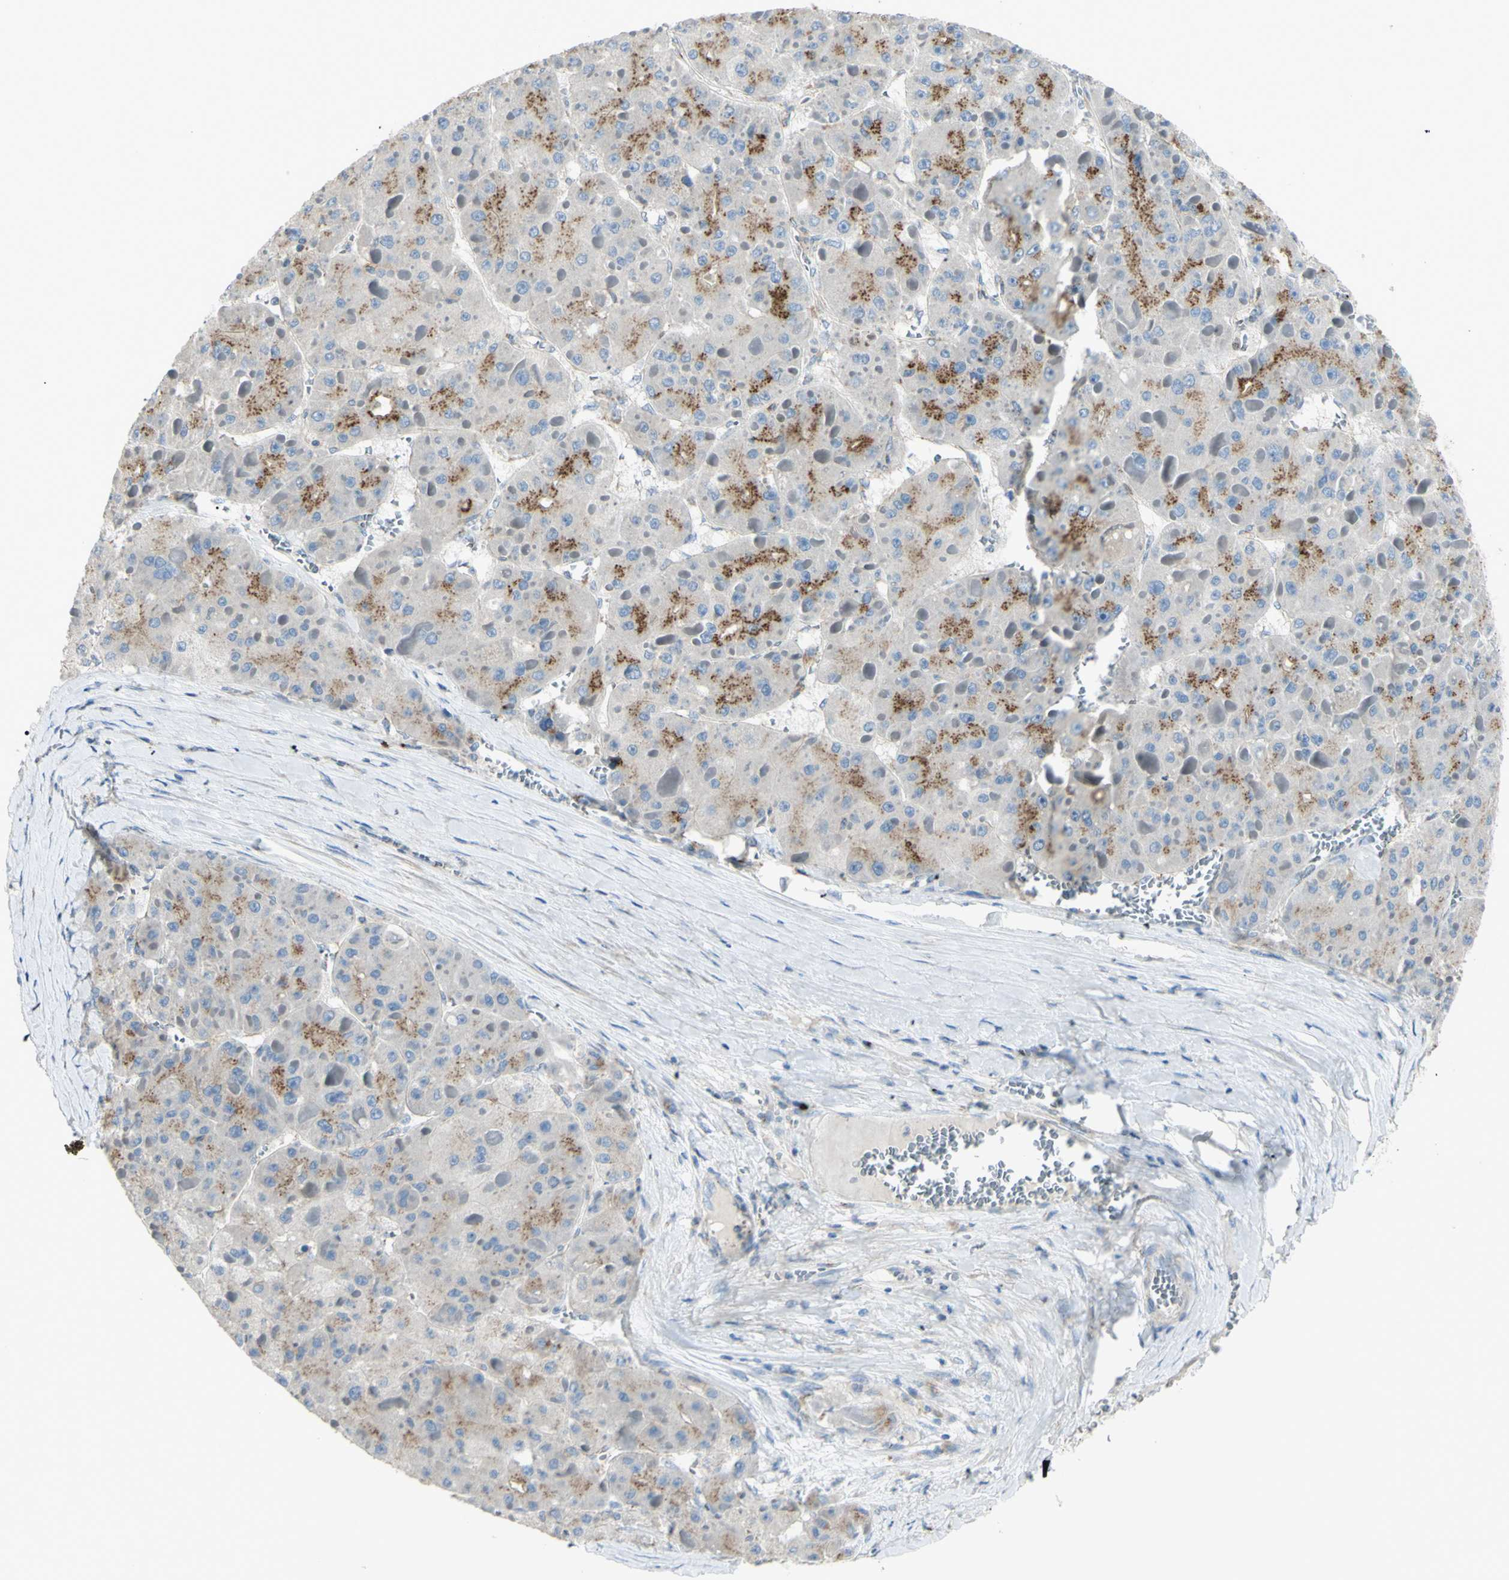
{"staining": {"intensity": "moderate", "quantity": "25%-75%", "location": "cytoplasmic/membranous"}, "tissue": "liver cancer", "cell_type": "Tumor cells", "image_type": "cancer", "snomed": [{"axis": "morphology", "description": "Carcinoma, Hepatocellular, NOS"}, {"axis": "topography", "description": "Liver"}], "caption": "IHC (DAB) staining of human liver cancer (hepatocellular carcinoma) displays moderate cytoplasmic/membranous protein expression in approximately 25%-75% of tumor cells.", "gene": "B4GALT3", "patient": {"sex": "female", "age": 73}}